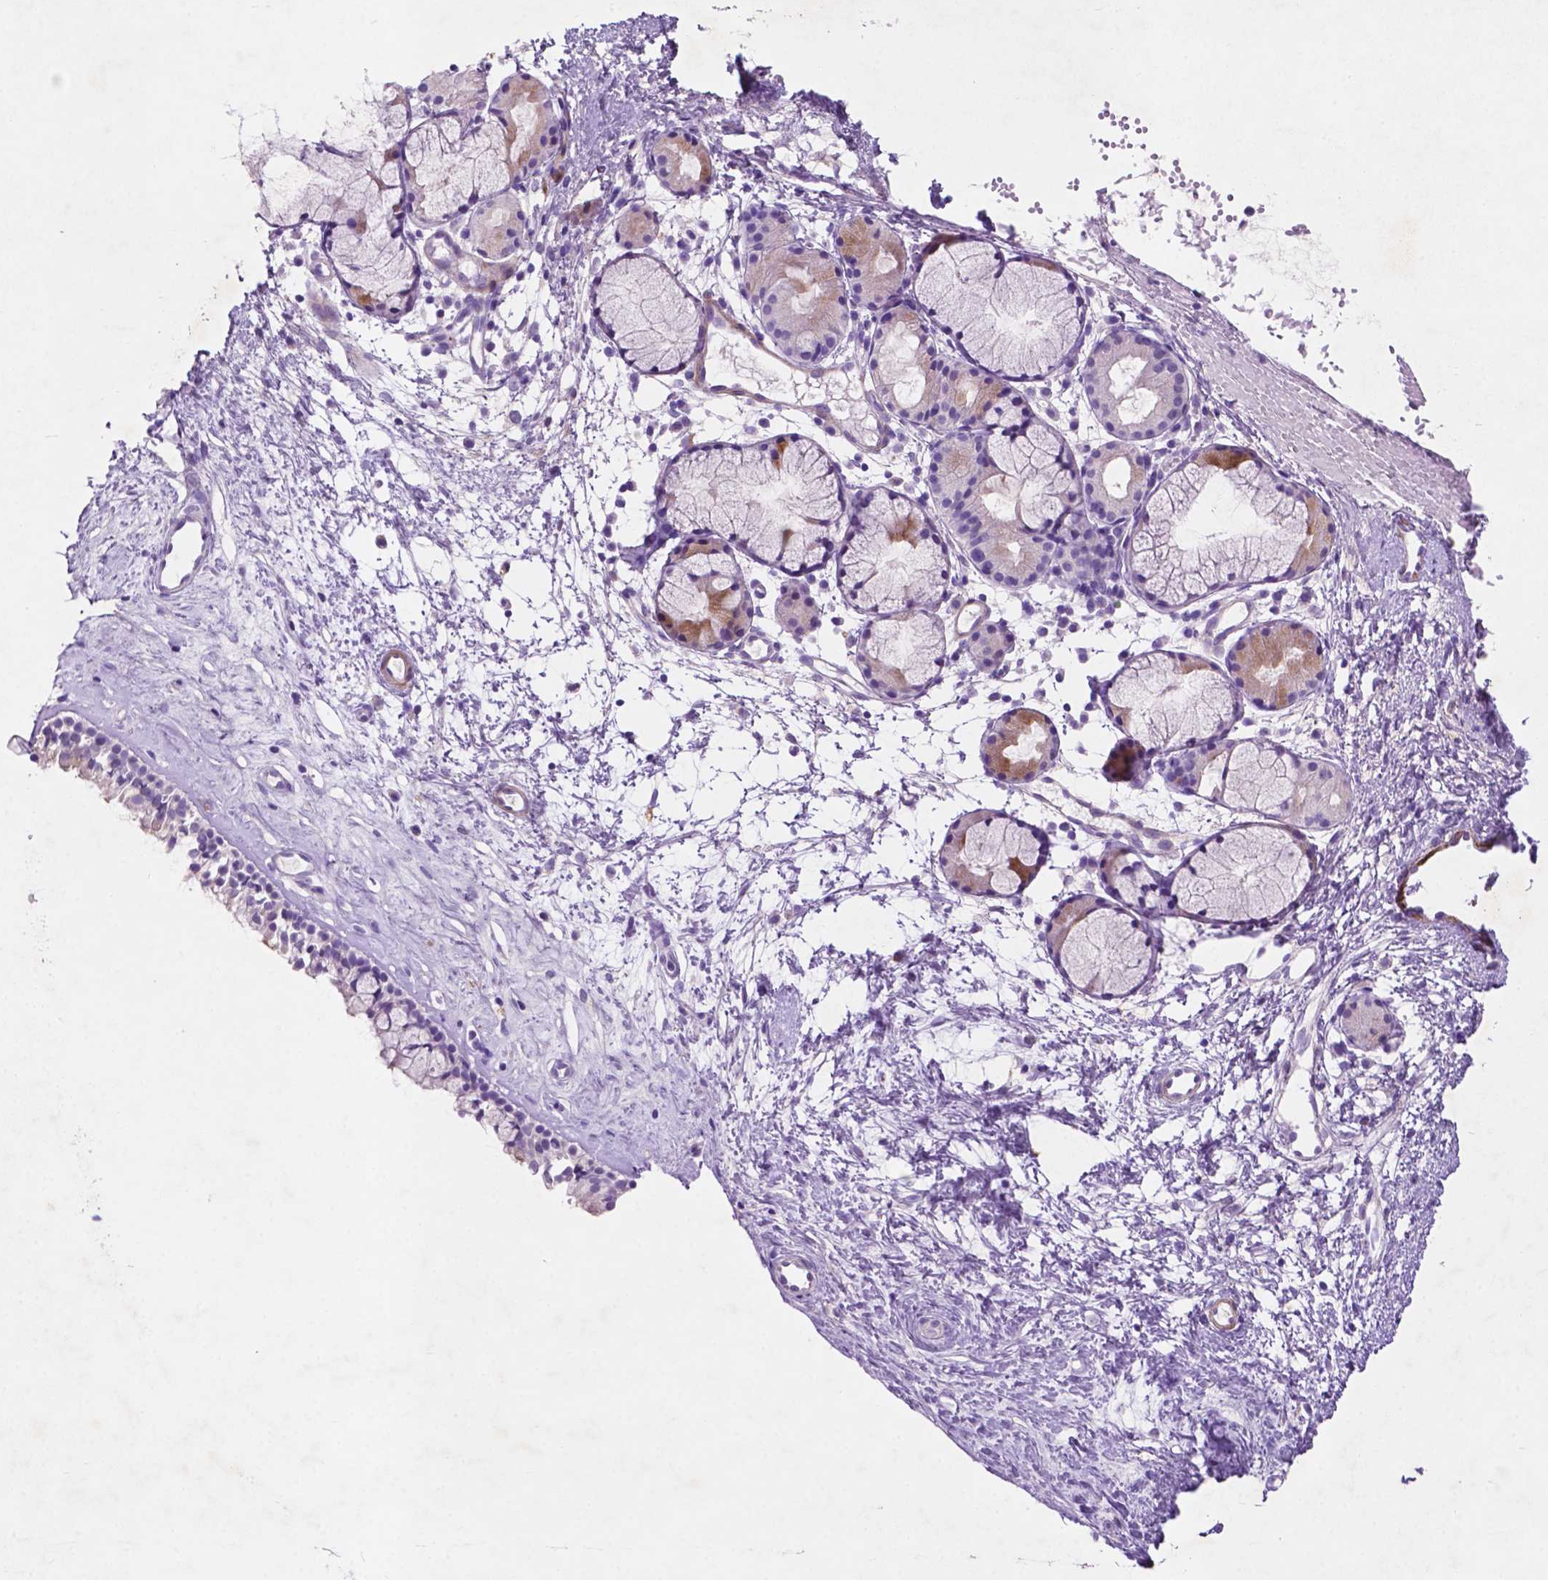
{"staining": {"intensity": "negative", "quantity": "none", "location": "none"}, "tissue": "nasopharynx", "cell_type": "Respiratory epithelial cells", "image_type": "normal", "snomed": [{"axis": "morphology", "description": "Normal tissue, NOS"}, {"axis": "topography", "description": "Nasopharynx"}], "caption": "Respiratory epithelial cells are negative for protein expression in normal human nasopharynx. (Immunohistochemistry, brightfield microscopy, high magnification).", "gene": "ASPG", "patient": {"sex": "female", "age": 52}}